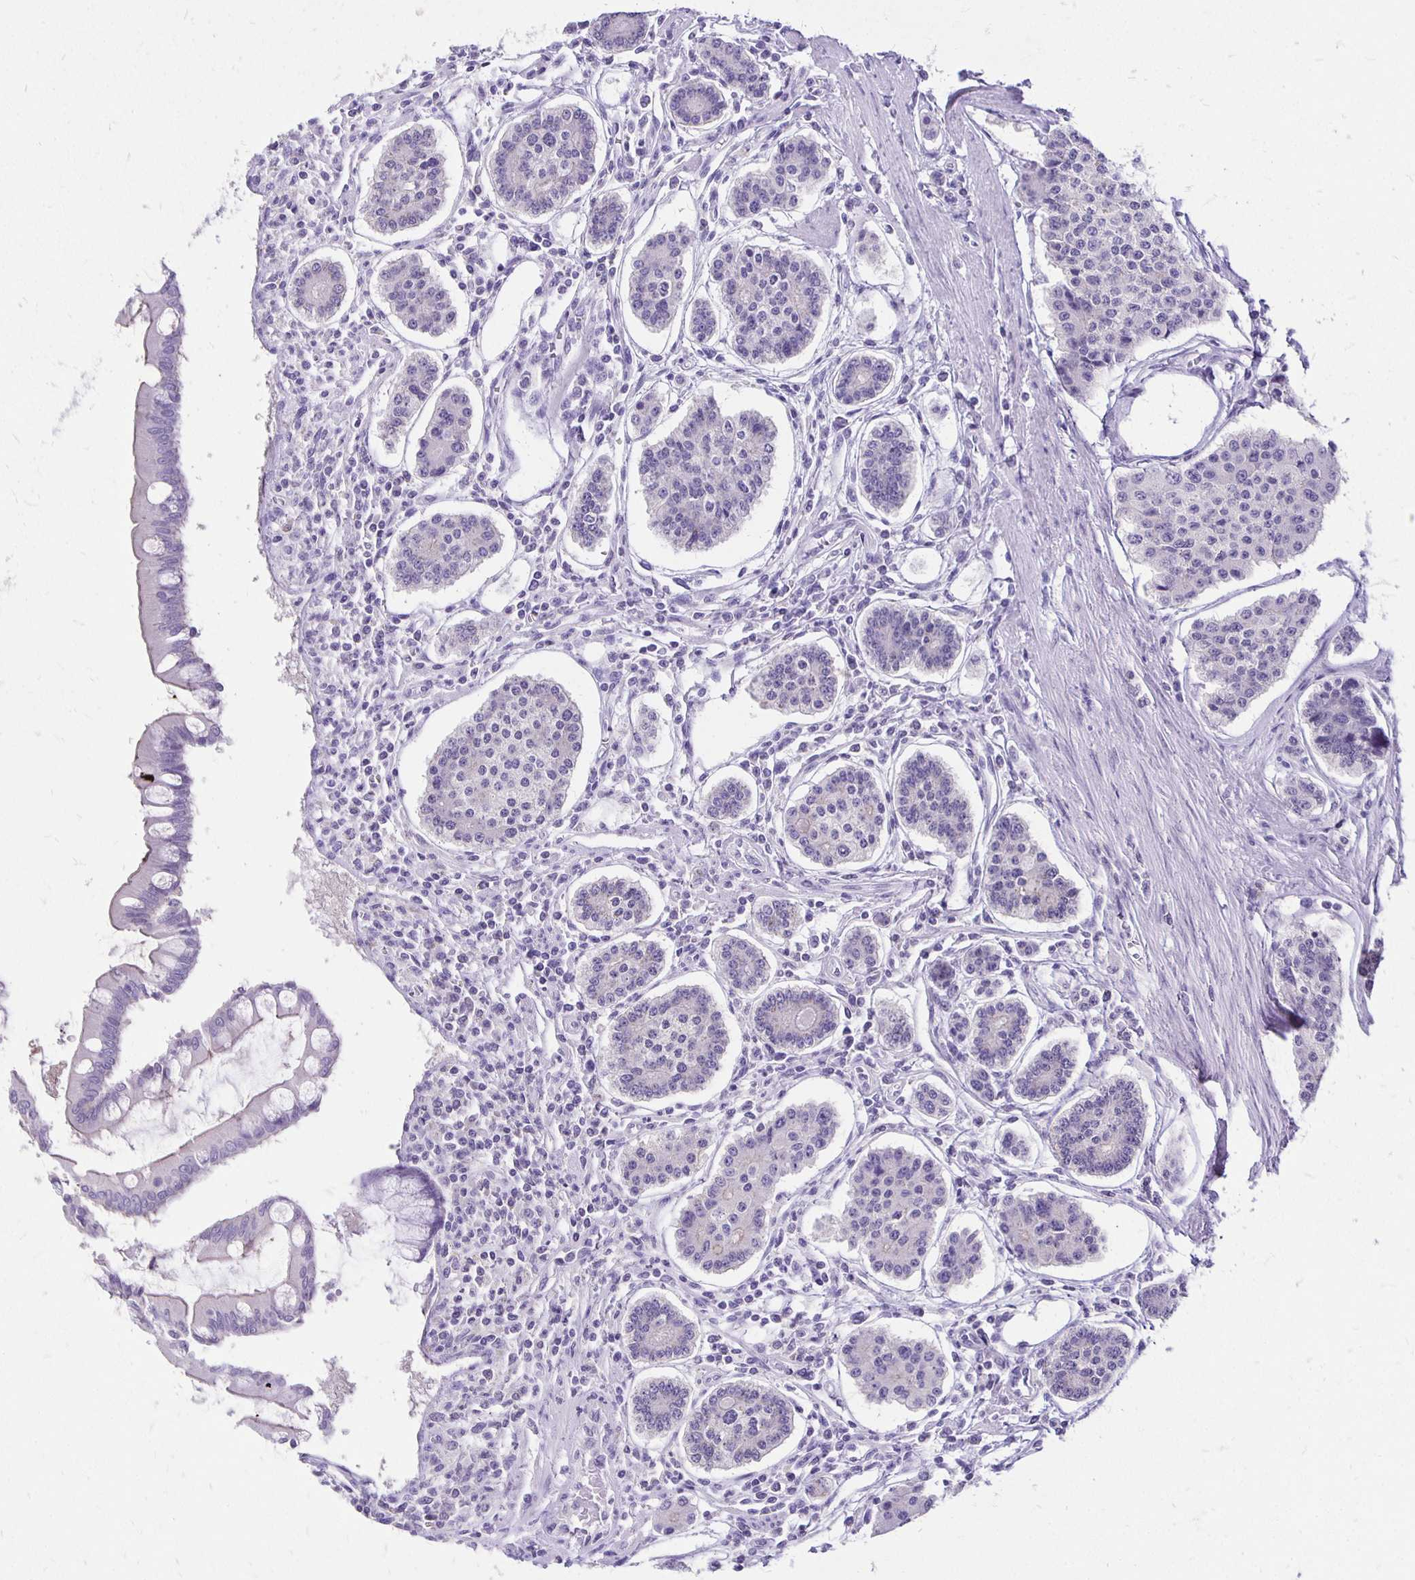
{"staining": {"intensity": "negative", "quantity": "none", "location": "none"}, "tissue": "carcinoid", "cell_type": "Tumor cells", "image_type": "cancer", "snomed": [{"axis": "morphology", "description": "Carcinoid, malignant, NOS"}, {"axis": "topography", "description": "Small intestine"}], "caption": "DAB (3,3'-diaminobenzidine) immunohistochemical staining of human carcinoid (malignant) reveals no significant staining in tumor cells.", "gene": "ANKRD45", "patient": {"sex": "female", "age": 65}}